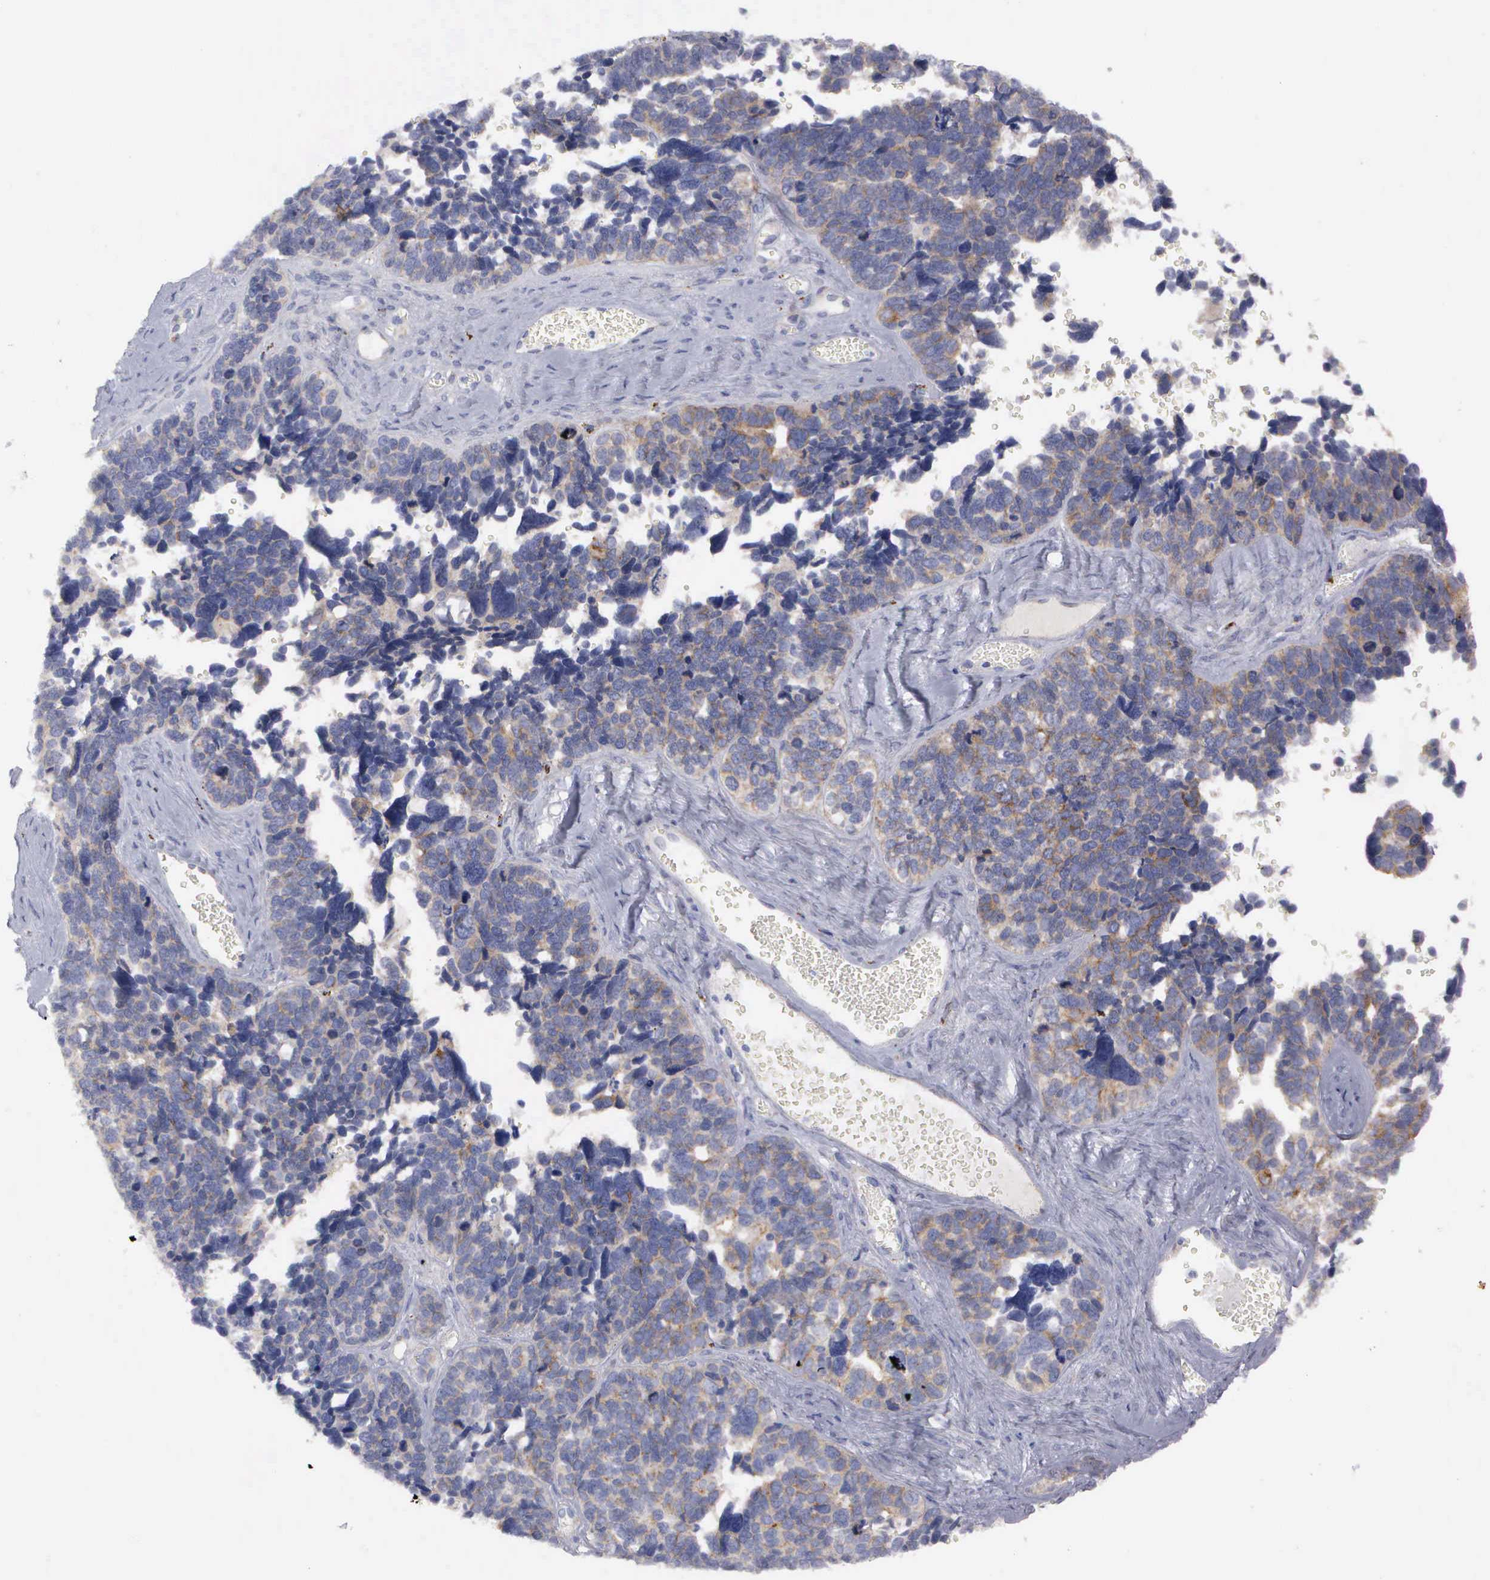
{"staining": {"intensity": "weak", "quantity": "25%-75%", "location": "cytoplasmic/membranous"}, "tissue": "ovarian cancer", "cell_type": "Tumor cells", "image_type": "cancer", "snomed": [{"axis": "morphology", "description": "Cystadenocarcinoma, serous, NOS"}, {"axis": "topography", "description": "Ovary"}], "caption": "Immunohistochemistry (IHC) of serous cystadenocarcinoma (ovarian) exhibits low levels of weak cytoplasmic/membranous positivity in approximately 25%-75% of tumor cells.", "gene": "CEP170B", "patient": {"sex": "female", "age": 77}}